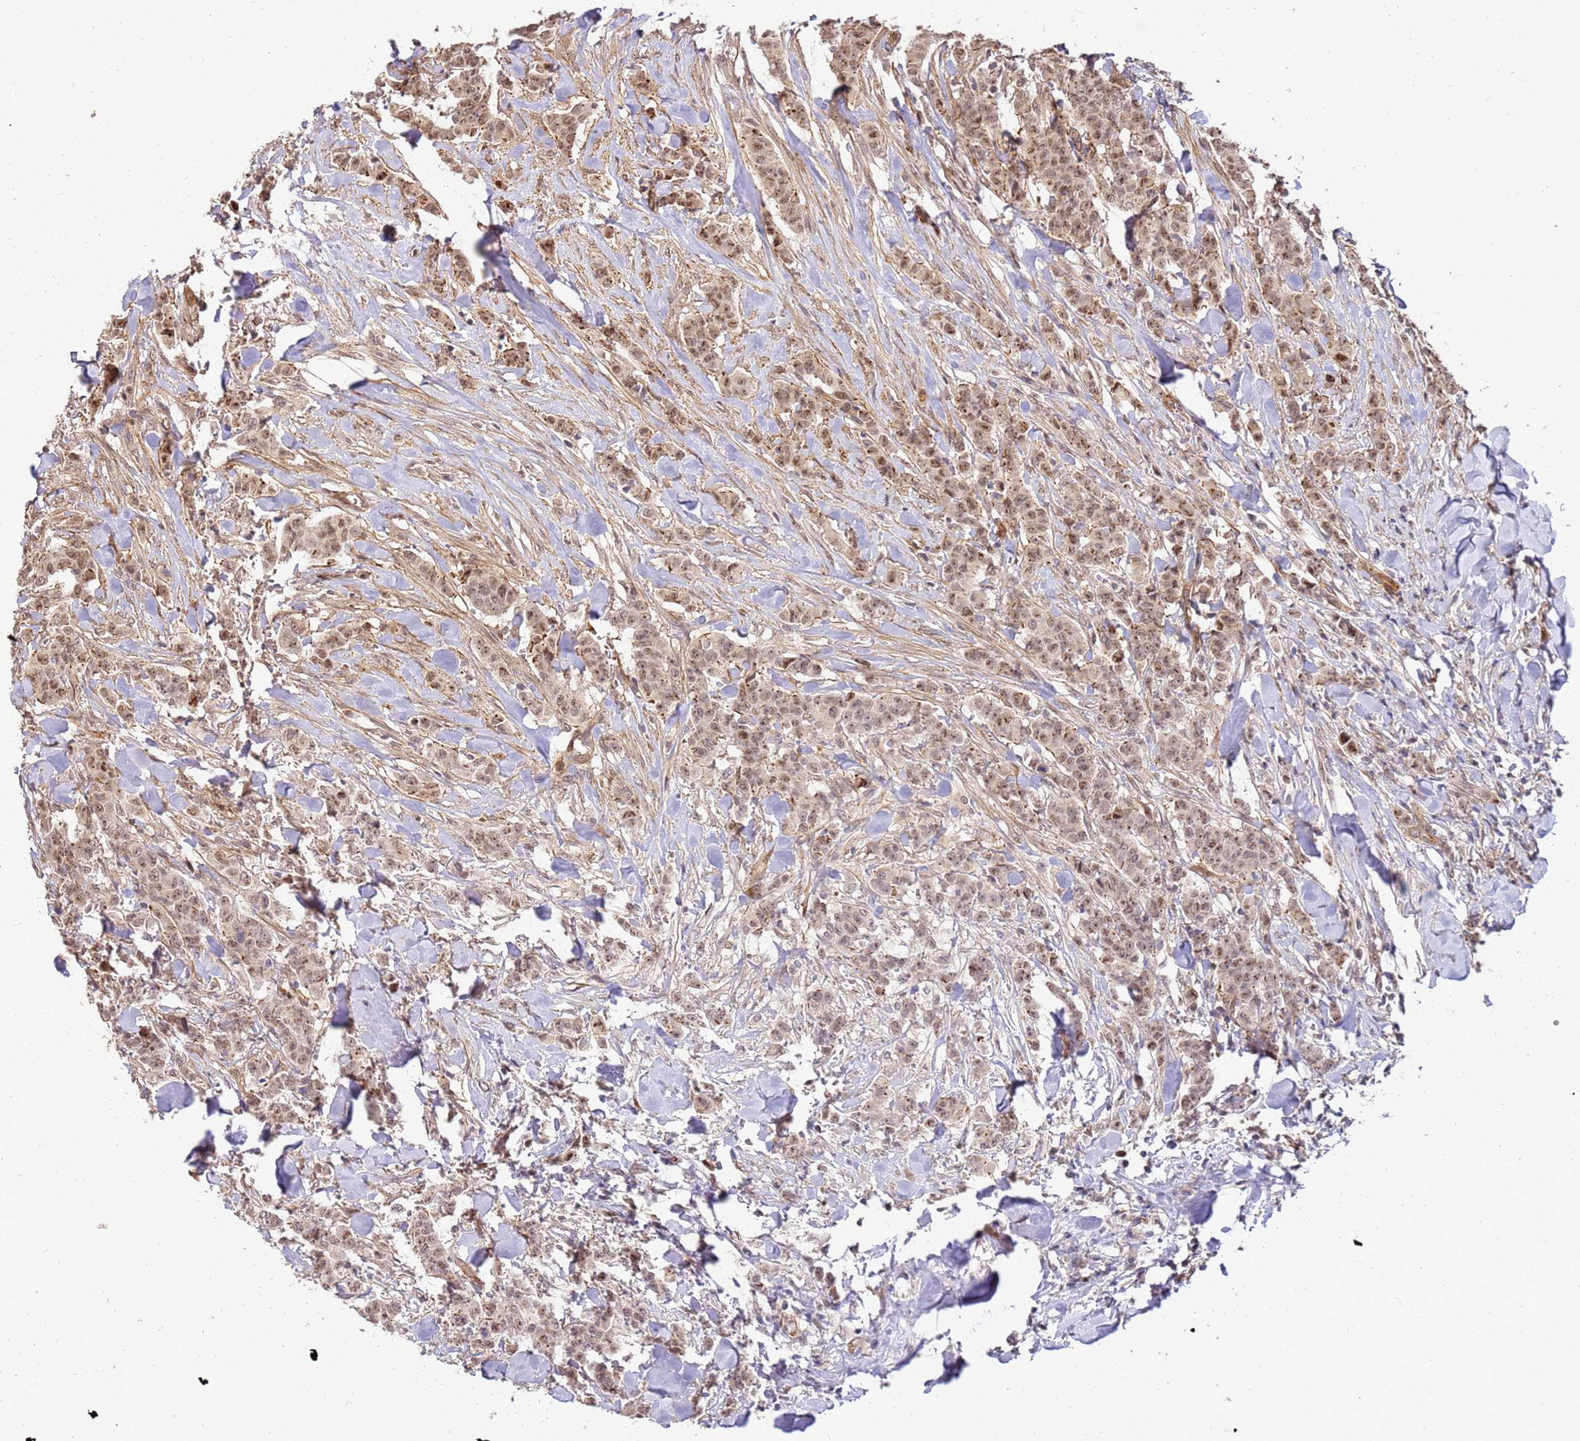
{"staining": {"intensity": "moderate", "quantity": ">75%", "location": "nuclear"}, "tissue": "breast cancer", "cell_type": "Tumor cells", "image_type": "cancer", "snomed": [{"axis": "morphology", "description": "Duct carcinoma"}, {"axis": "topography", "description": "Breast"}], "caption": "This image displays breast cancer stained with immunohistochemistry to label a protein in brown. The nuclear of tumor cells show moderate positivity for the protein. Nuclei are counter-stained blue.", "gene": "ST18", "patient": {"sex": "female", "age": 40}}